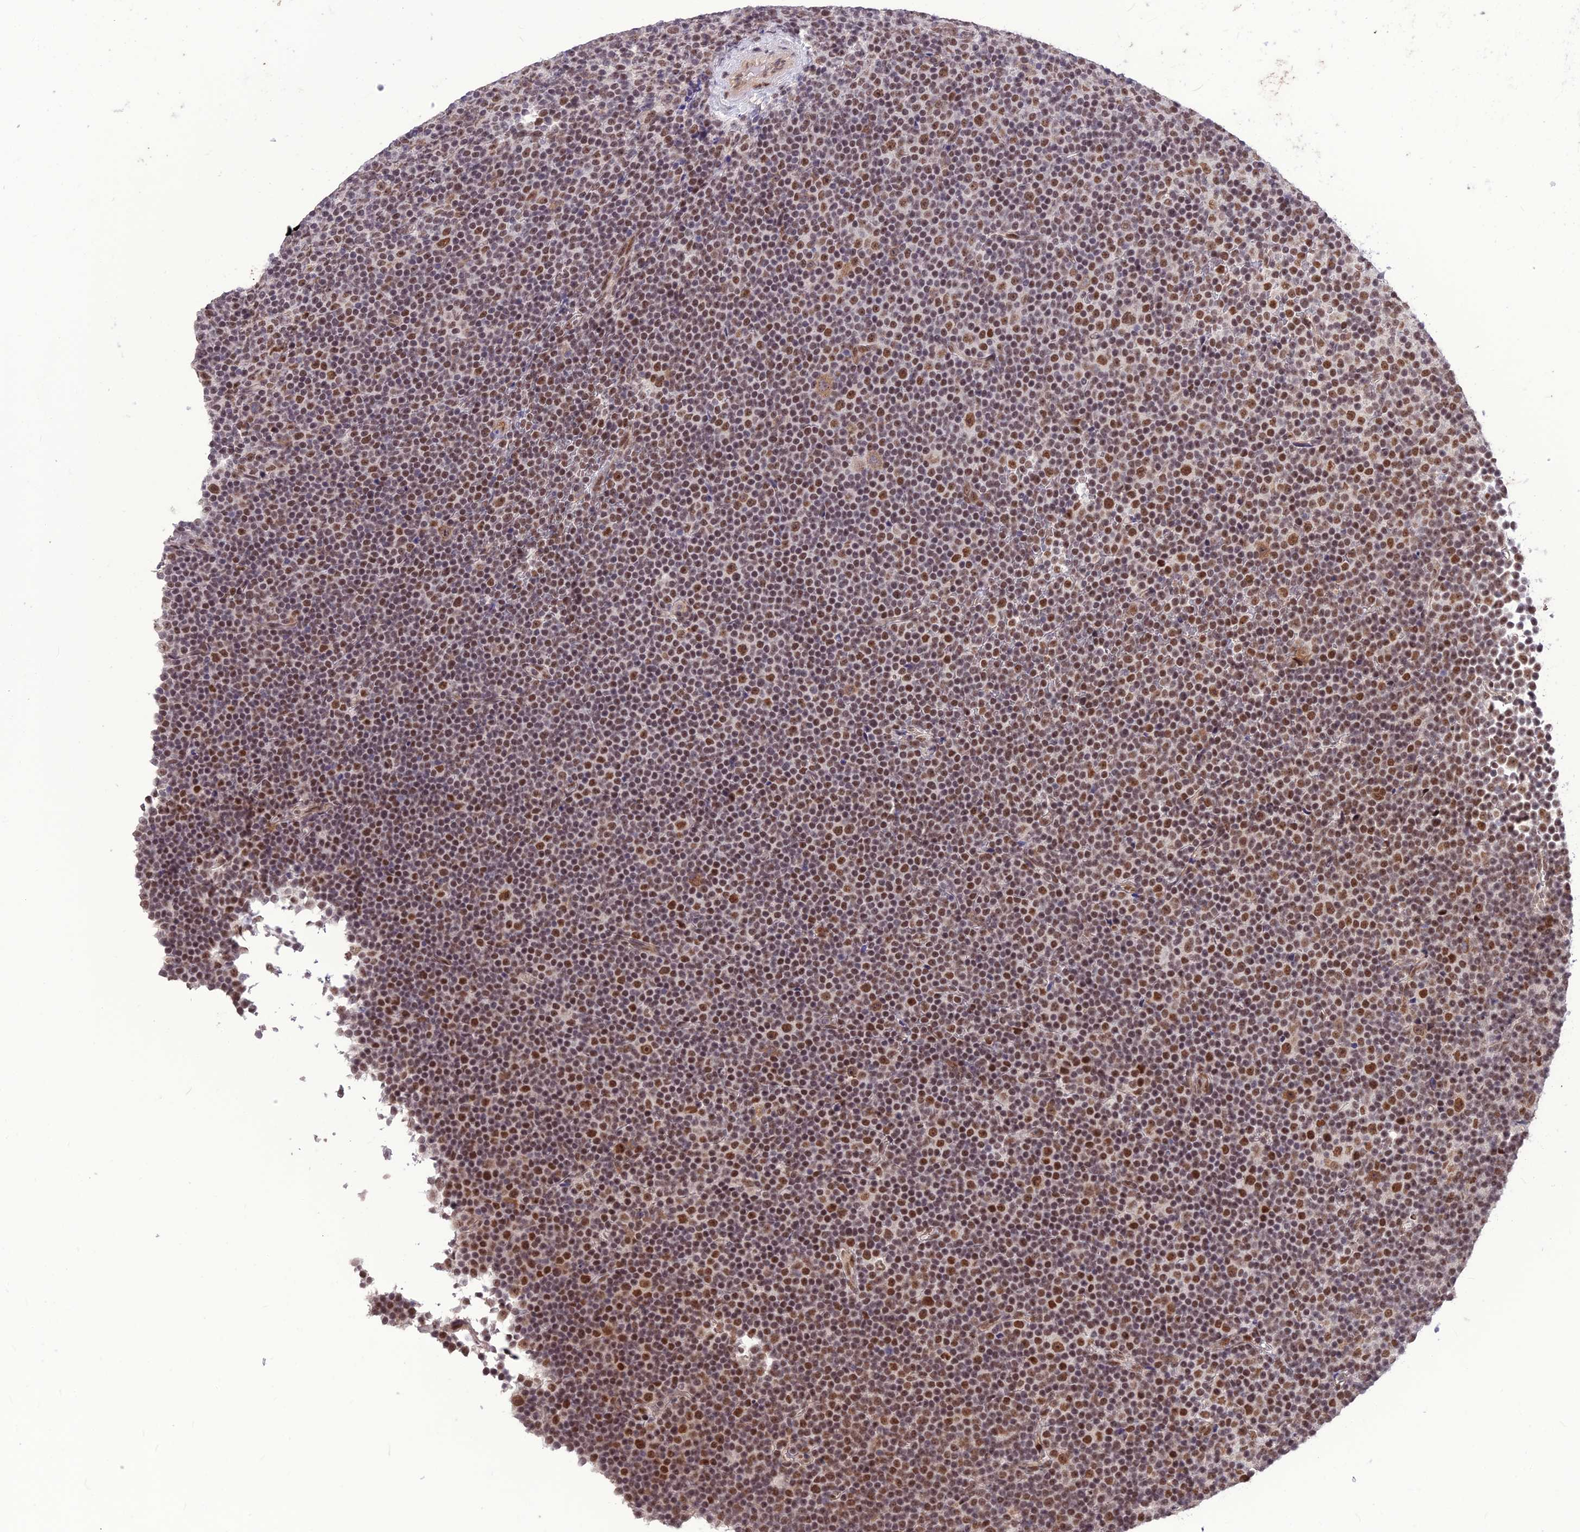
{"staining": {"intensity": "moderate", "quantity": ">75%", "location": "nuclear"}, "tissue": "lymphoma", "cell_type": "Tumor cells", "image_type": "cancer", "snomed": [{"axis": "morphology", "description": "Malignant lymphoma, non-Hodgkin's type, Low grade"}, {"axis": "topography", "description": "Lymph node"}], "caption": "Immunohistochemical staining of human malignant lymphoma, non-Hodgkin's type (low-grade) demonstrates medium levels of moderate nuclear protein staining in about >75% of tumor cells.", "gene": "DIS3", "patient": {"sex": "female", "age": 67}}